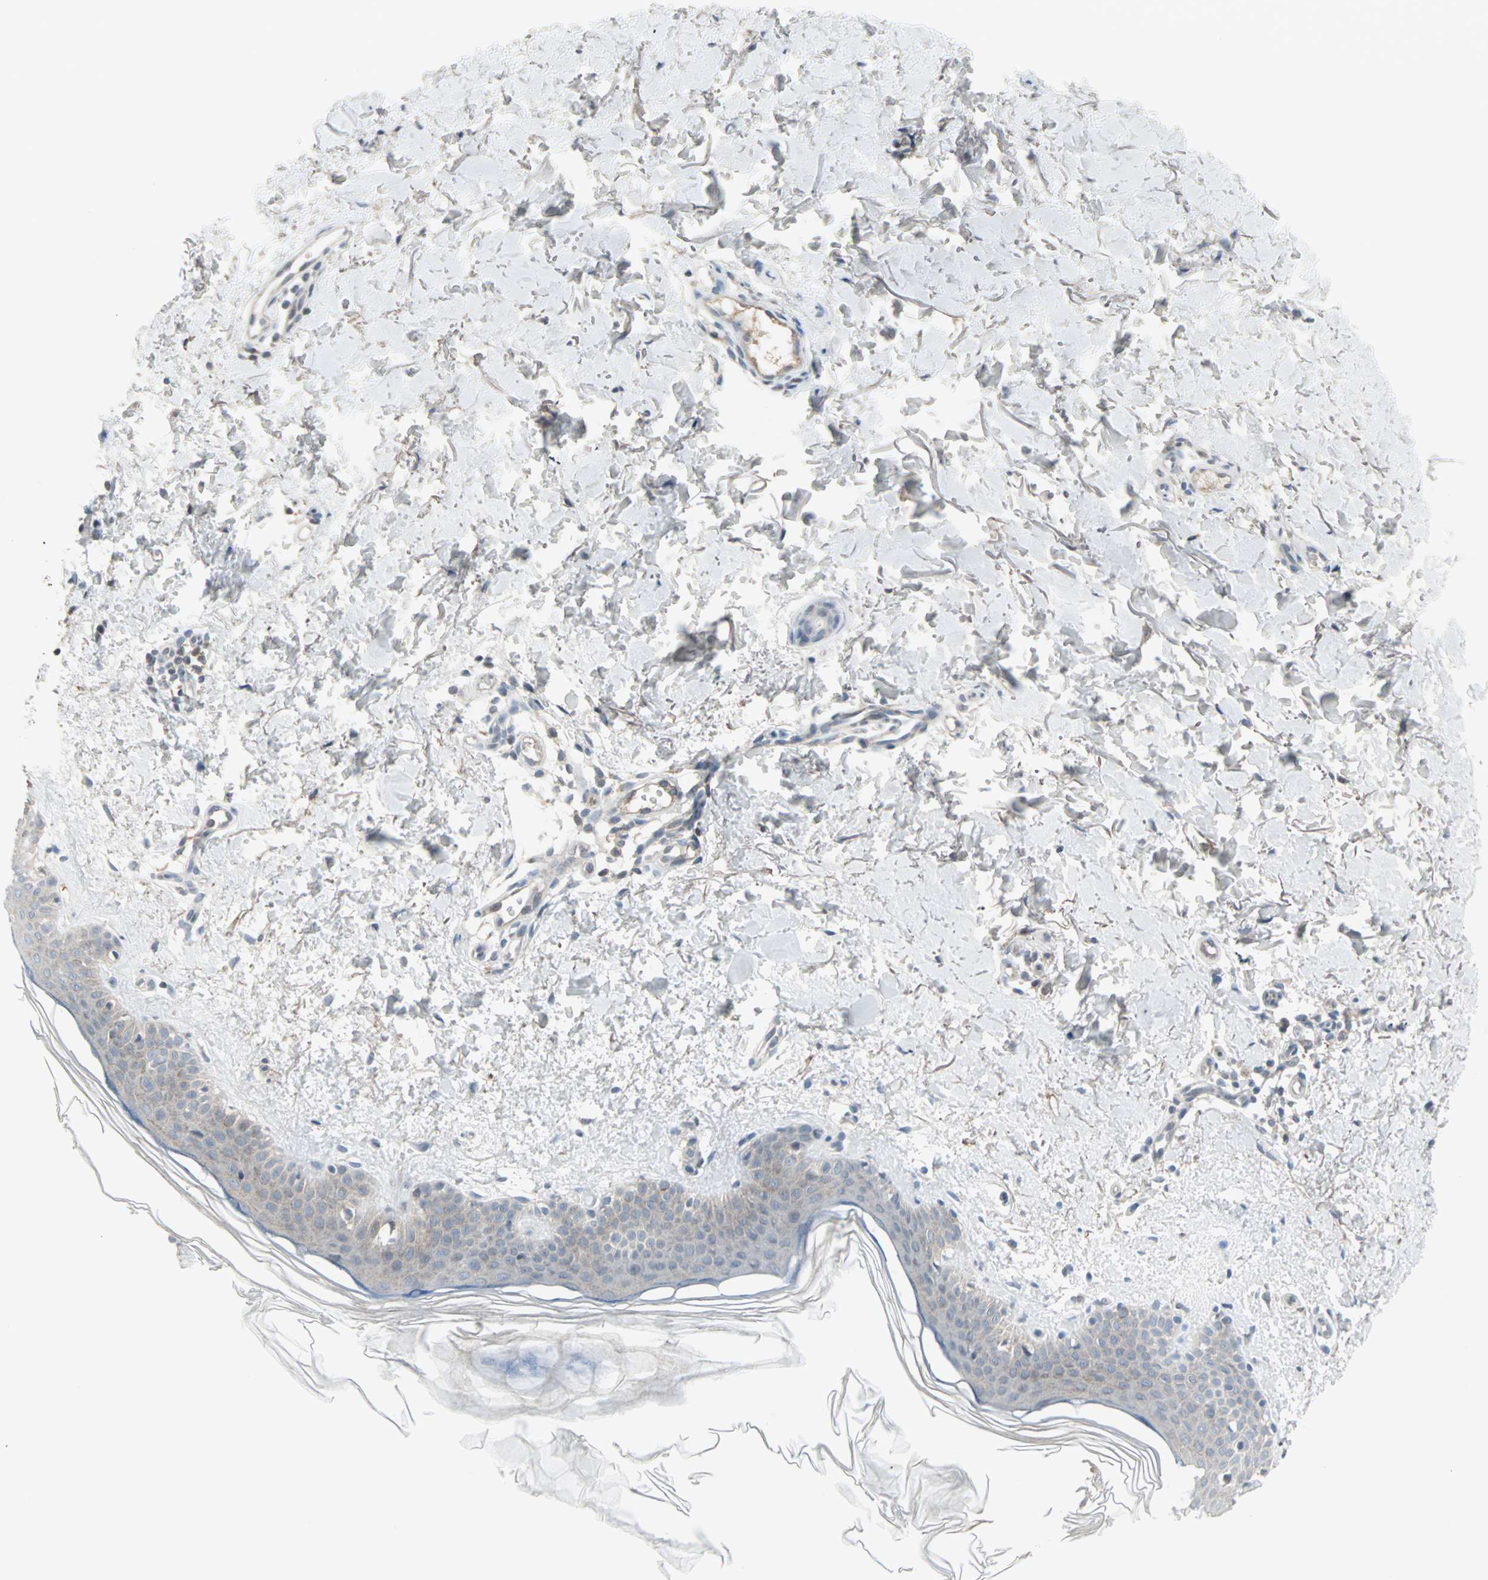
{"staining": {"intensity": "negative", "quantity": "none", "location": "none"}, "tissue": "skin", "cell_type": "Fibroblasts", "image_type": "normal", "snomed": [{"axis": "morphology", "description": "Normal tissue, NOS"}, {"axis": "topography", "description": "Skin"}], "caption": "Image shows no protein positivity in fibroblasts of benign skin.", "gene": "CASP3", "patient": {"sex": "female", "age": 56}}